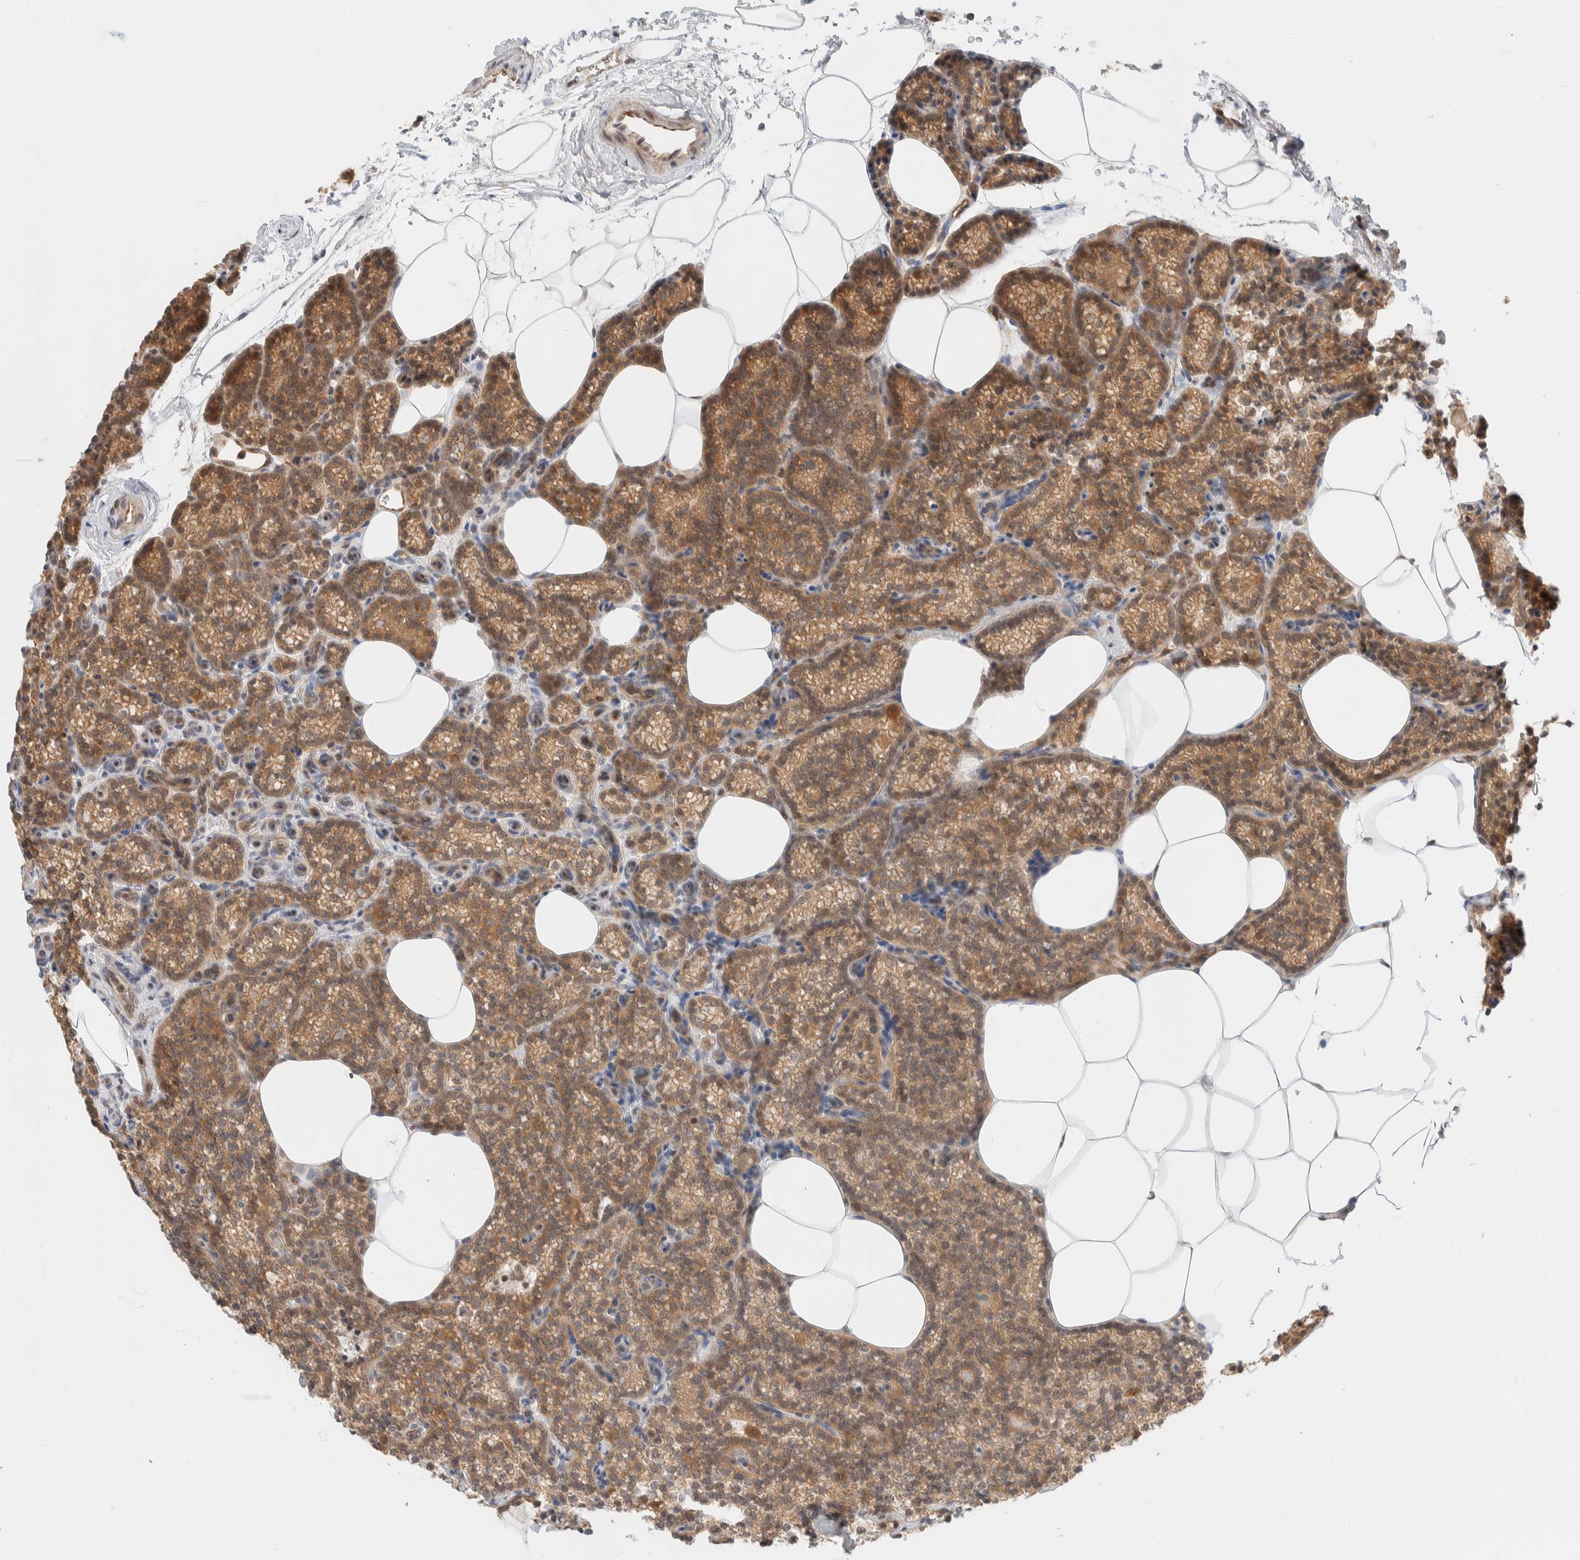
{"staining": {"intensity": "moderate", "quantity": ">75%", "location": "cytoplasmic/membranous"}, "tissue": "parathyroid gland", "cell_type": "Glandular cells", "image_type": "normal", "snomed": [{"axis": "morphology", "description": "Normal tissue, NOS"}, {"axis": "topography", "description": "Parathyroid gland"}], "caption": "Immunohistochemical staining of benign parathyroid gland exhibits >75% levels of moderate cytoplasmic/membranous protein staining in about >75% of glandular cells. (DAB (3,3'-diaminobenzidine) = brown stain, brightfield microscopy at high magnification).", "gene": "C8orf76", "patient": {"sex": "male", "age": 58}}